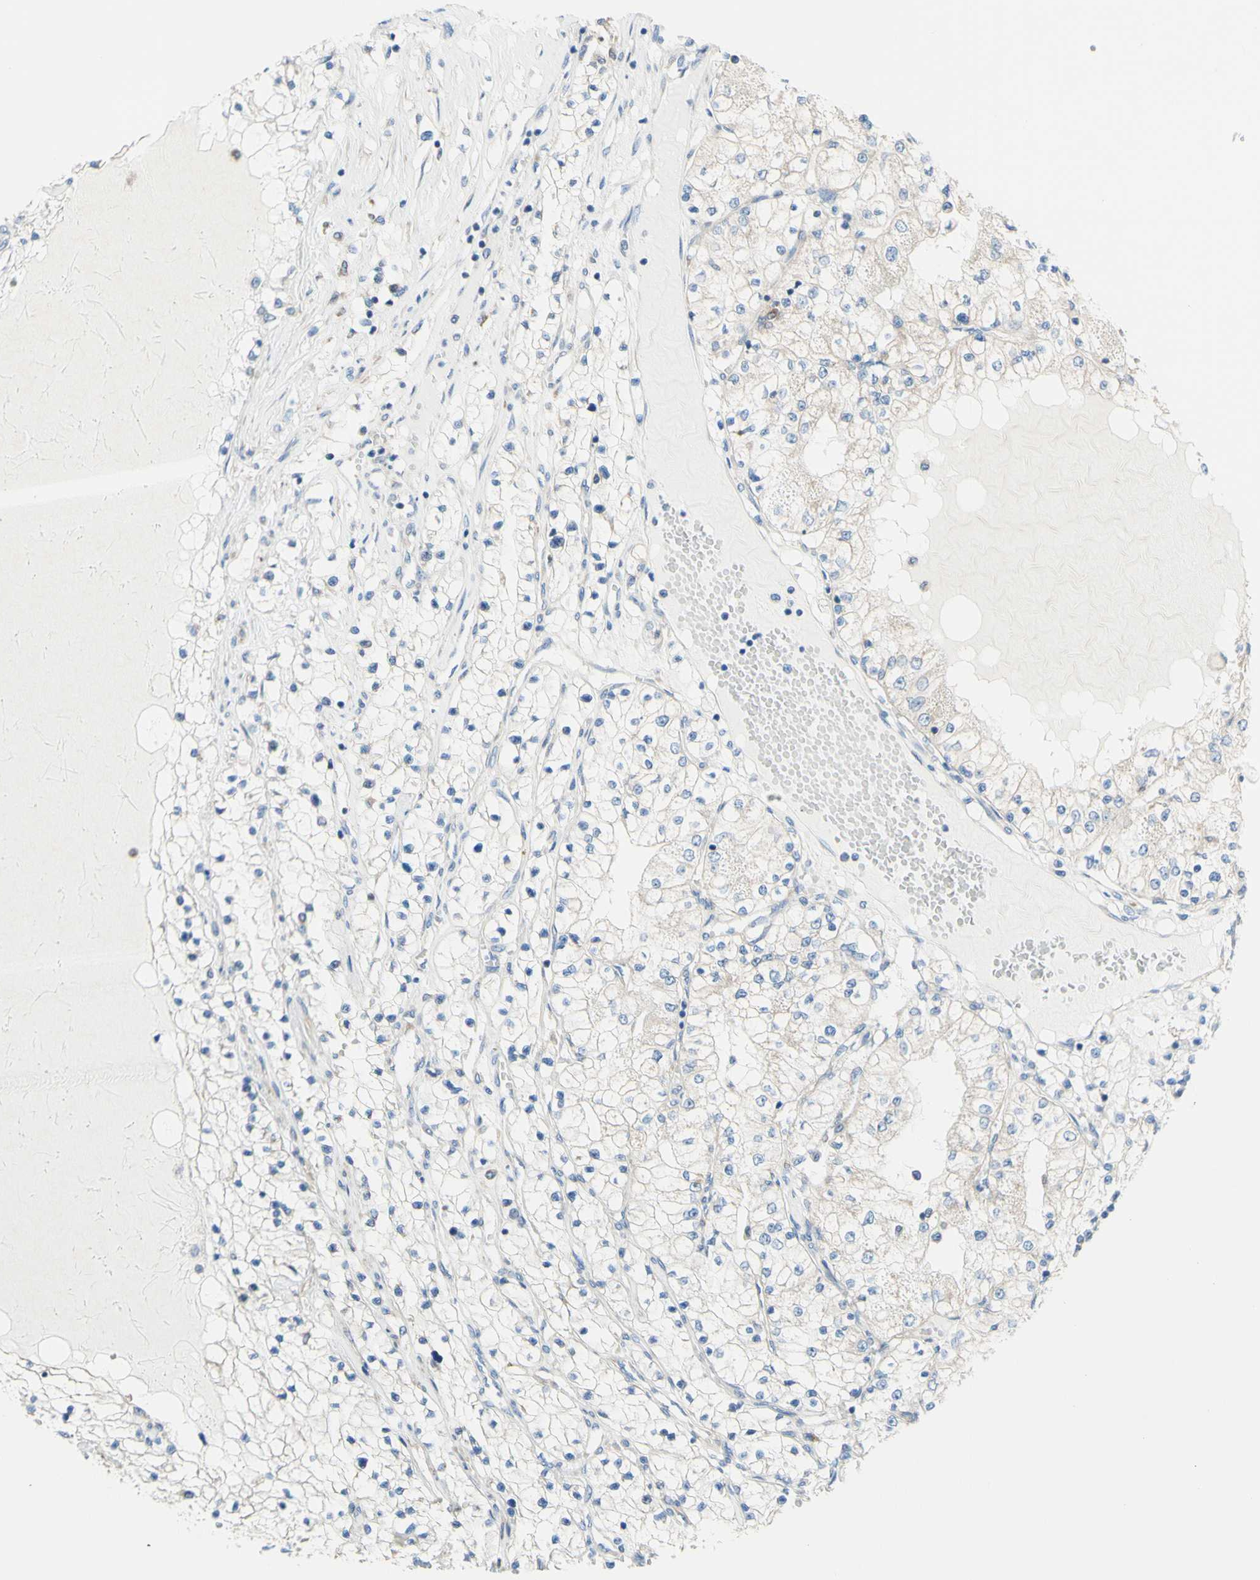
{"staining": {"intensity": "negative", "quantity": "none", "location": "none"}, "tissue": "renal cancer", "cell_type": "Tumor cells", "image_type": "cancer", "snomed": [{"axis": "morphology", "description": "Adenocarcinoma, NOS"}, {"axis": "topography", "description": "Kidney"}], "caption": "IHC of renal cancer (adenocarcinoma) shows no positivity in tumor cells. (DAB immunohistochemistry (IHC) with hematoxylin counter stain).", "gene": "RETREG2", "patient": {"sex": "male", "age": 68}}